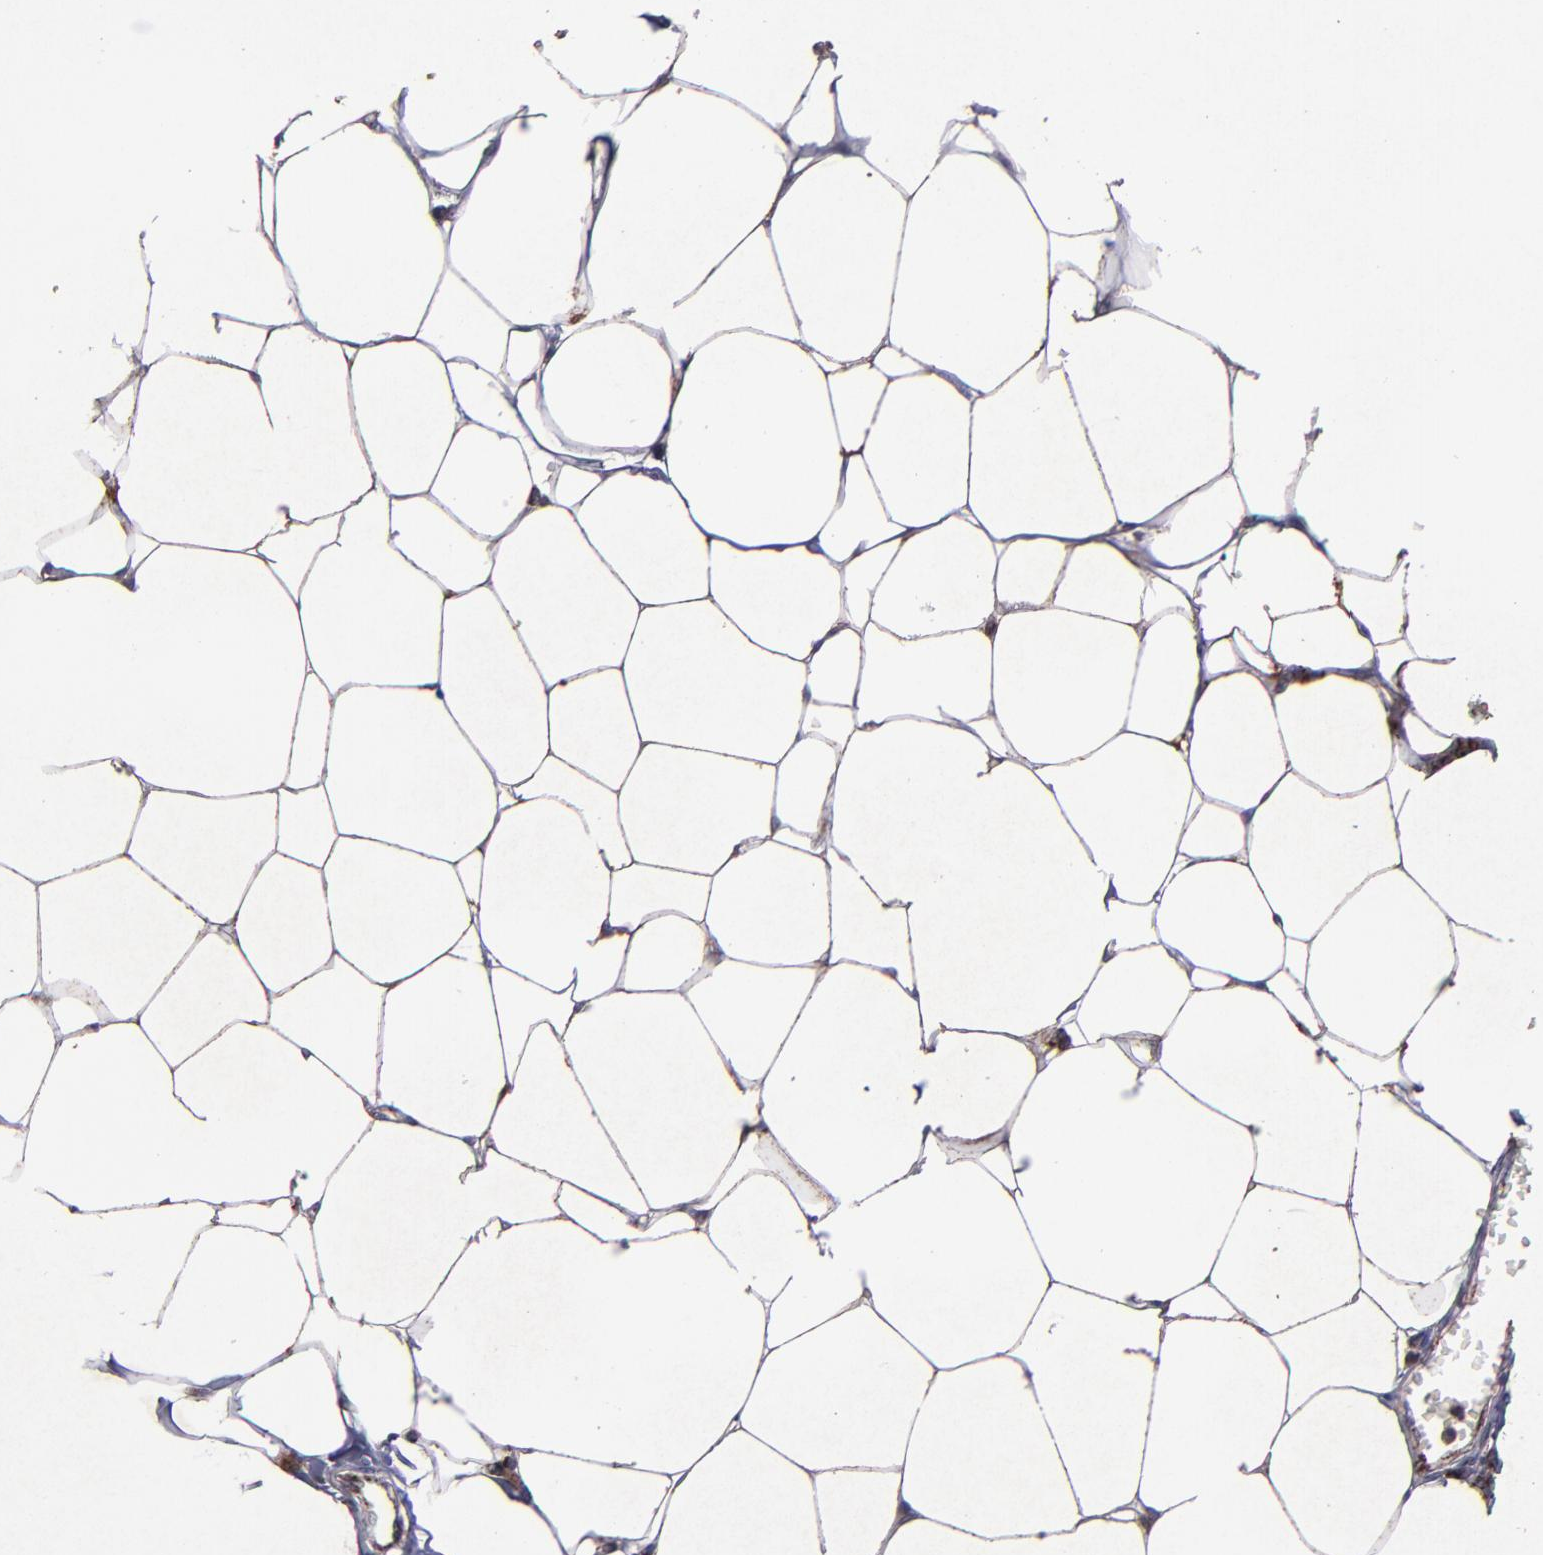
{"staining": {"intensity": "moderate", "quantity": ">75%", "location": "cytoplasmic/membranous"}, "tissue": "adipose tissue", "cell_type": "Adipocytes", "image_type": "normal", "snomed": [{"axis": "morphology", "description": "Normal tissue, NOS"}, {"axis": "morphology", "description": "Adenocarcinoma, NOS"}, {"axis": "topography", "description": "Colon"}, {"axis": "topography", "description": "Peripheral nerve tissue"}], "caption": "Immunohistochemical staining of unremarkable adipose tissue exhibits moderate cytoplasmic/membranous protein staining in about >75% of adipocytes.", "gene": "TIMM9", "patient": {"sex": "male", "age": 14}}